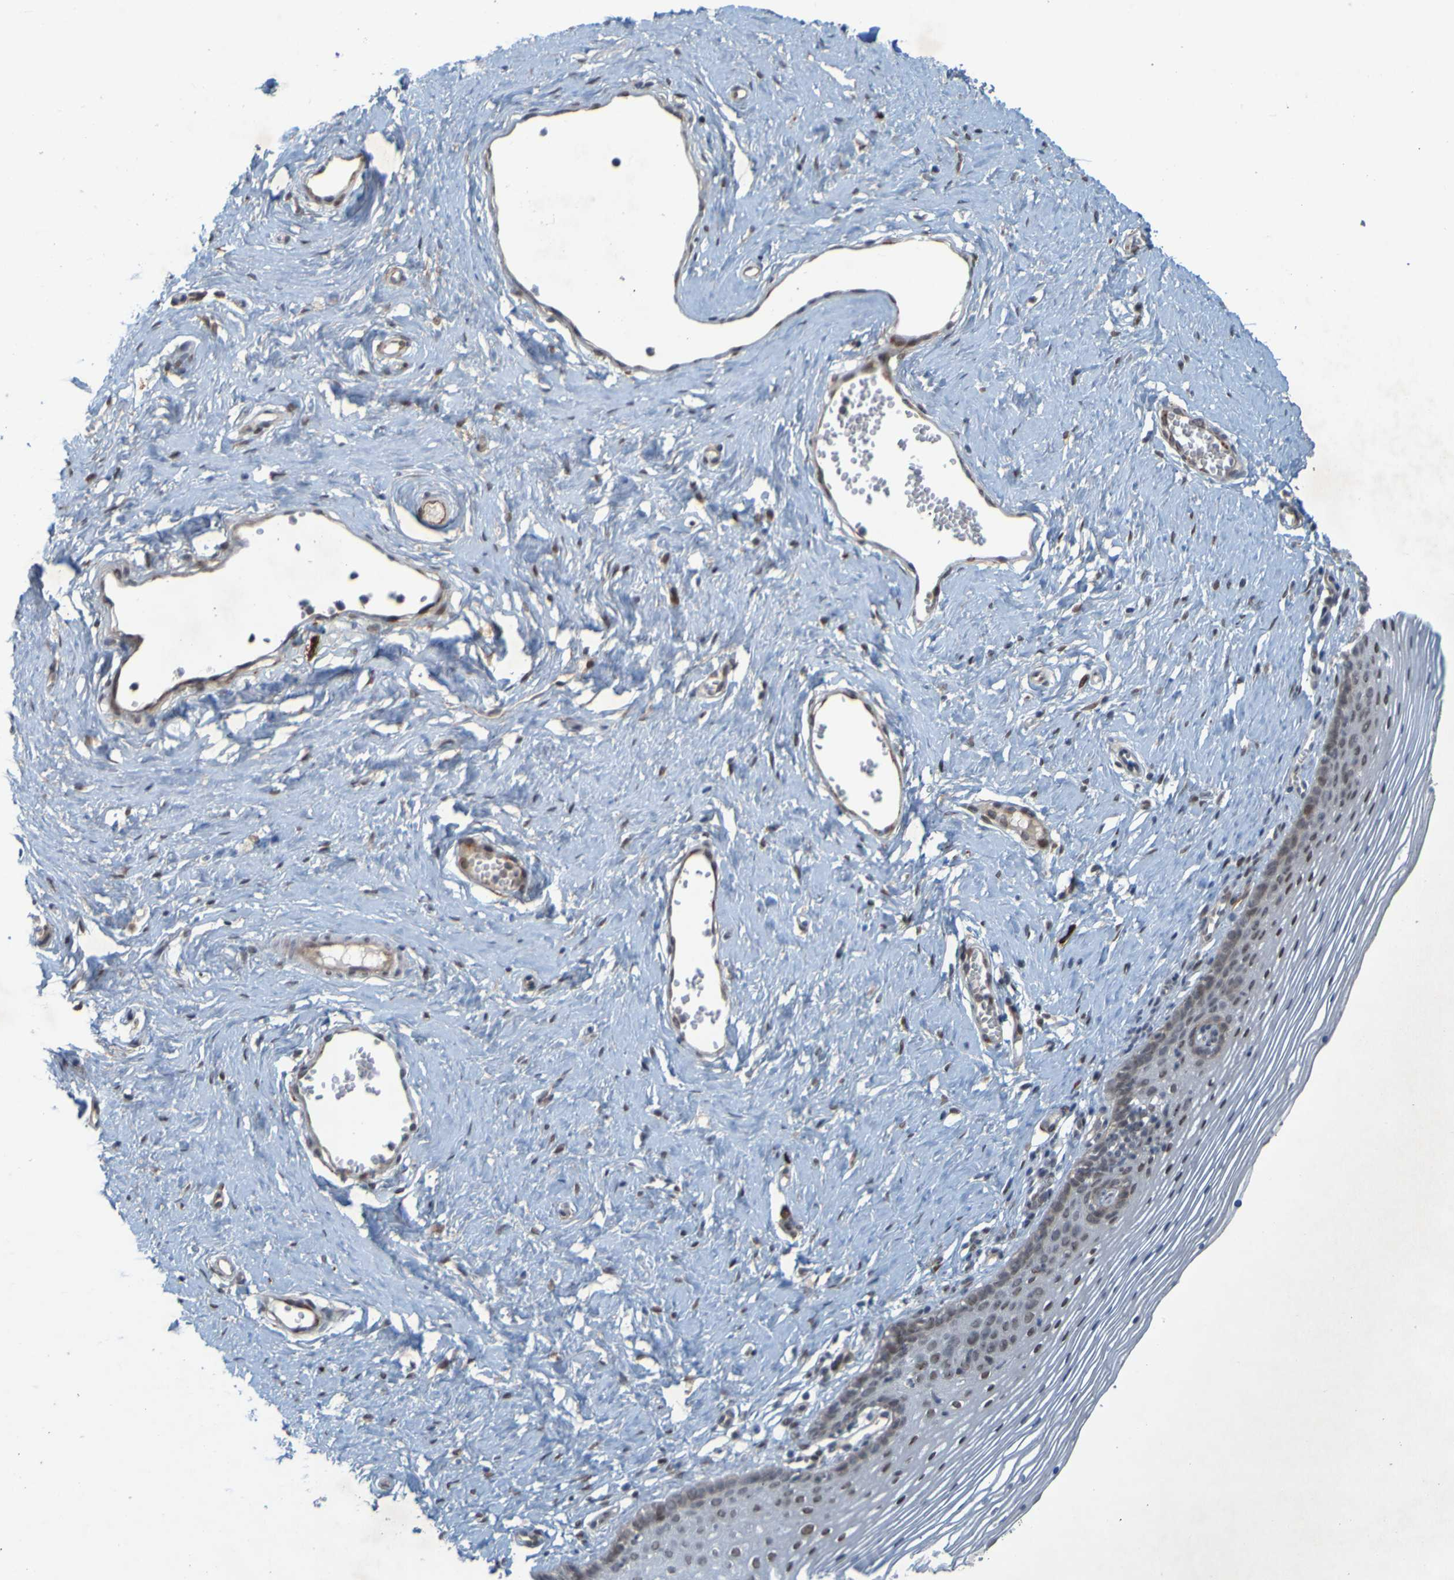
{"staining": {"intensity": "weak", "quantity": "25%-75%", "location": "cytoplasmic/membranous,nuclear"}, "tissue": "vagina", "cell_type": "Squamous epithelial cells", "image_type": "normal", "snomed": [{"axis": "morphology", "description": "Normal tissue, NOS"}, {"axis": "topography", "description": "Vagina"}], "caption": "High-magnification brightfield microscopy of unremarkable vagina stained with DAB (3,3'-diaminobenzidine) (brown) and counterstained with hematoxylin (blue). squamous epithelial cells exhibit weak cytoplasmic/membranous,nuclear positivity is appreciated in about25%-75% of cells.", "gene": "MCPH1", "patient": {"sex": "female", "age": 32}}